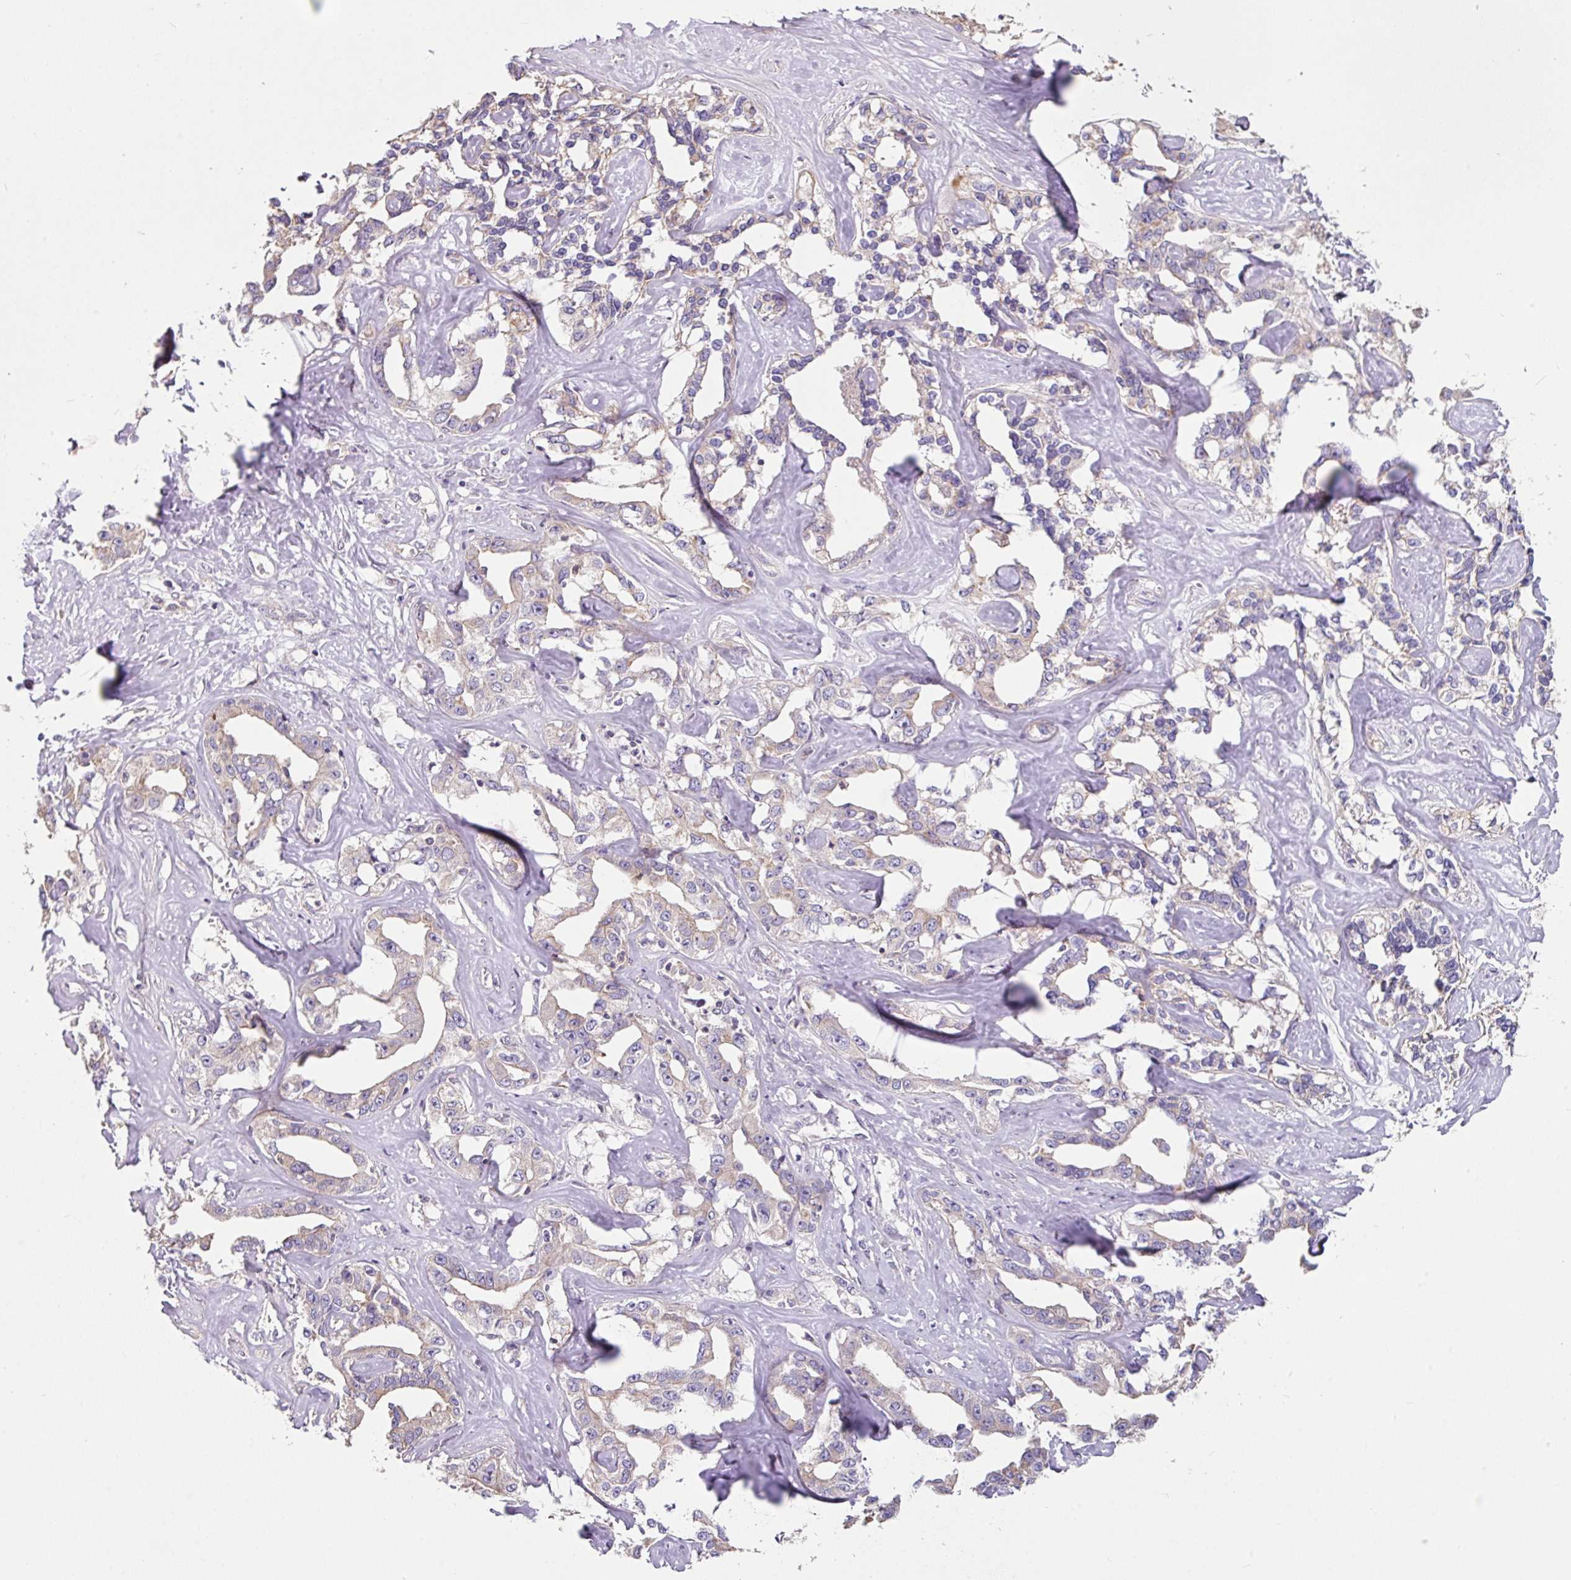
{"staining": {"intensity": "negative", "quantity": "none", "location": "none"}, "tissue": "liver cancer", "cell_type": "Tumor cells", "image_type": "cancer", "snomed": [{"axis": "morphology", "description": "Cholangiocarcinoma"}, {"axis": "topography", "description": "Liver"}], "caption": "This is a image of immunohistochemistry staining of cholangiocarcinoma (liver), which shows no positivity in tumor cells.", "gene": "C4orf48", "patient": {"sex": "male", "age": 59}}